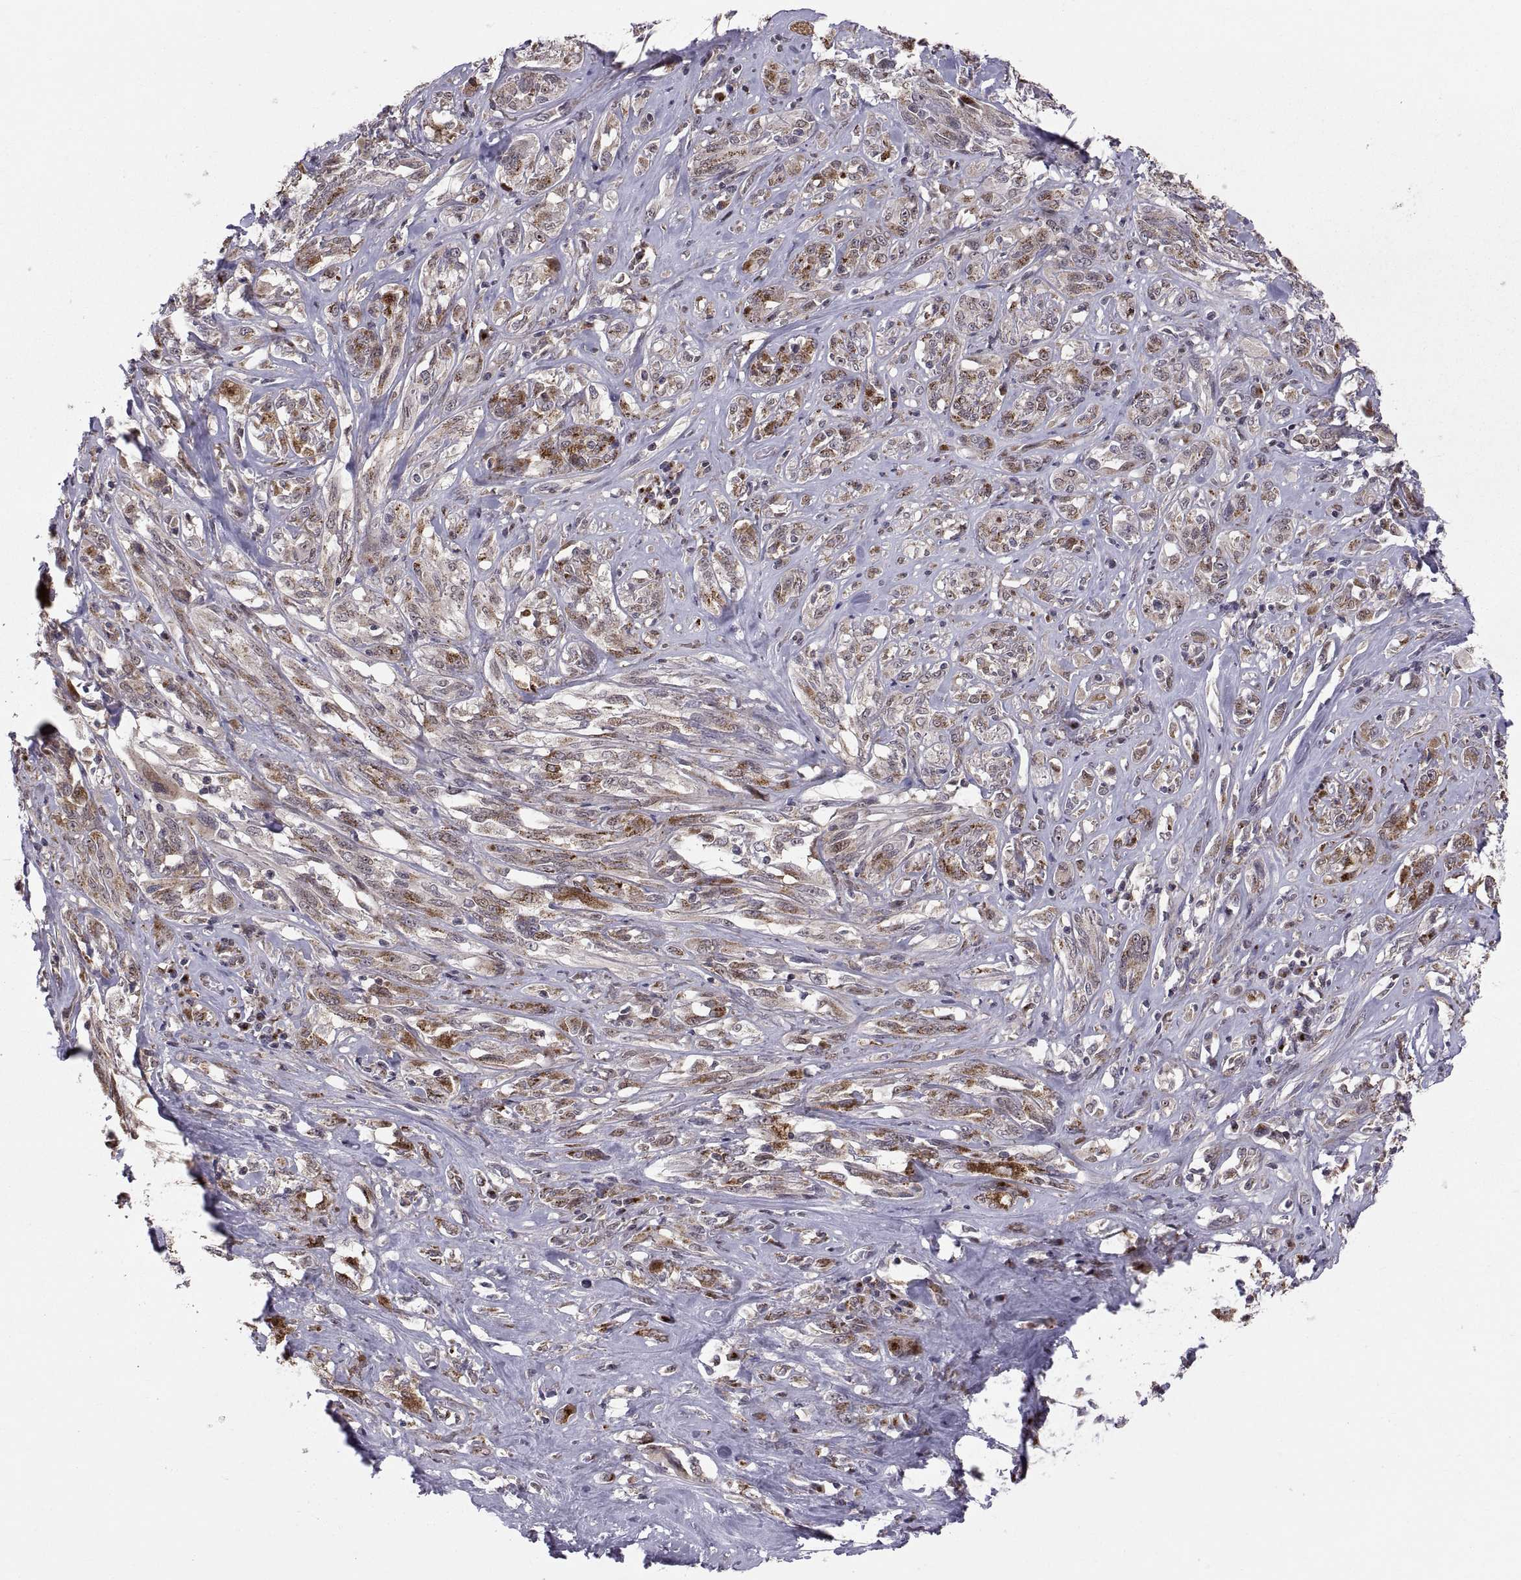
{"staining": {"intensity": "moderate", "quantity": "25%-75%", "location": "cytoplasmic/membranous"}, "tissue": "melanoma", "cell_type": "Tumor cells", "image_type": "cancer", "snomed": [{"axis": "morphology", "description": "Malignant melanoma, NOS"}, {"axis": "topography", "description": "Skin"}], "caption": "Moderate cytoplasmic/membranous staining for a protein is seen in approximately 25%-75% of tumor cells of malignant melanoma using immunohistochemistry.", "gene": "TESC", "patient": {"sex": "female", "age": 91}}